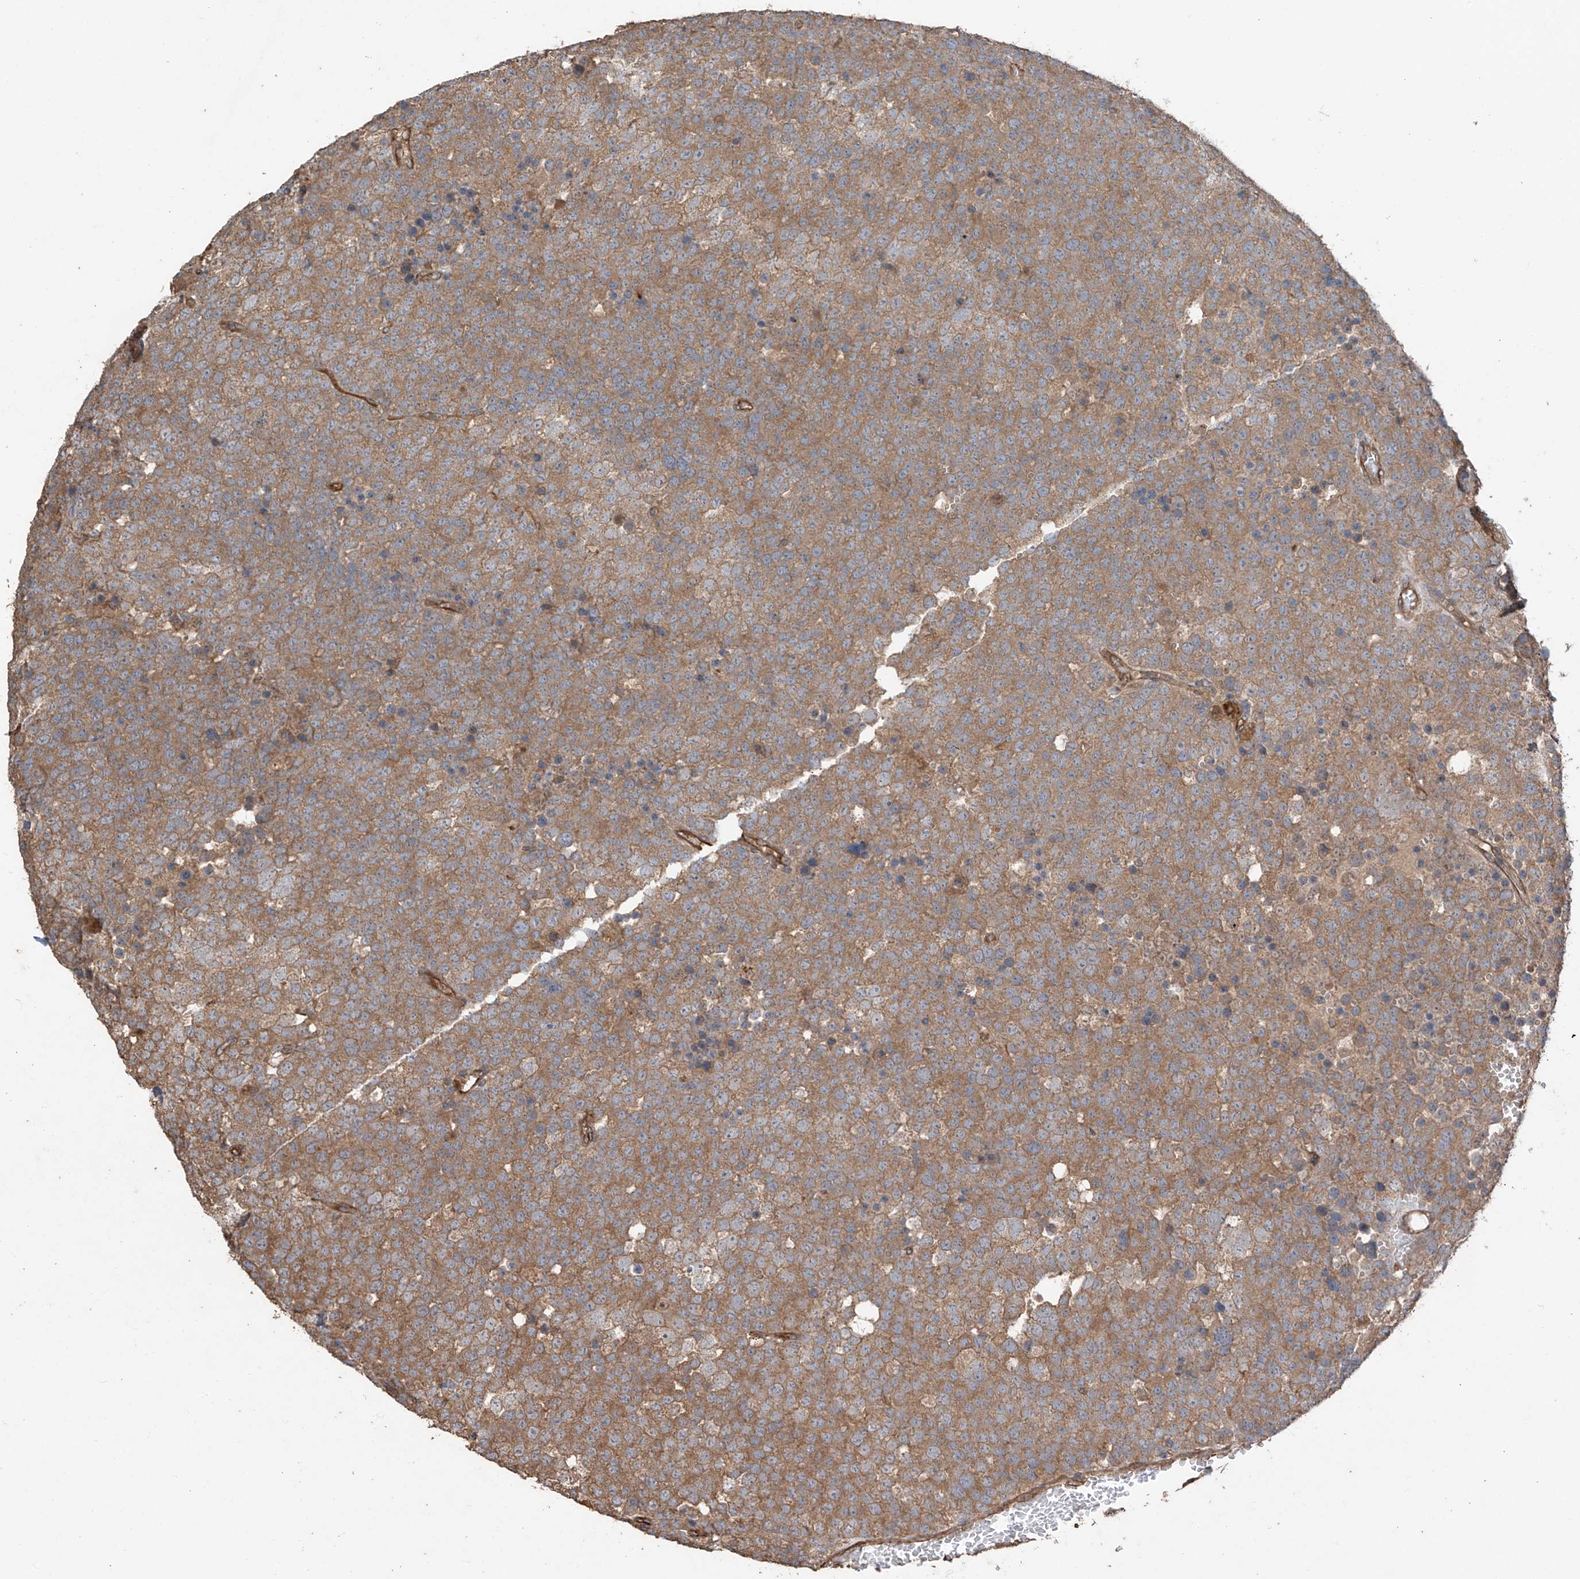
{"staining": {"intensity": "moderate", "quantity": ">75%", "location": "cytoplasmic/membranous"}, "tissue": "testis cancer", "cell_type": "Tumor cells", "image_type": "cancer", "snomed": [{"axis": "morphology", "description": "Seminoma, NOS"}, {"axis": "topography", "description": "Testis"}], "caption": "A high-resolution histopathology image shows IHC staining of seminoma (testis), which exhibits moderate cytoplasmic/membranous positivity in approximately >75% of tumor cells. Using DAB (brown) and hematoxylin (blue) stains, captured at high magnification using brightfield microscopy.", "gene": "AGBL5", "patient": {"sex": "male", "age": 71}}